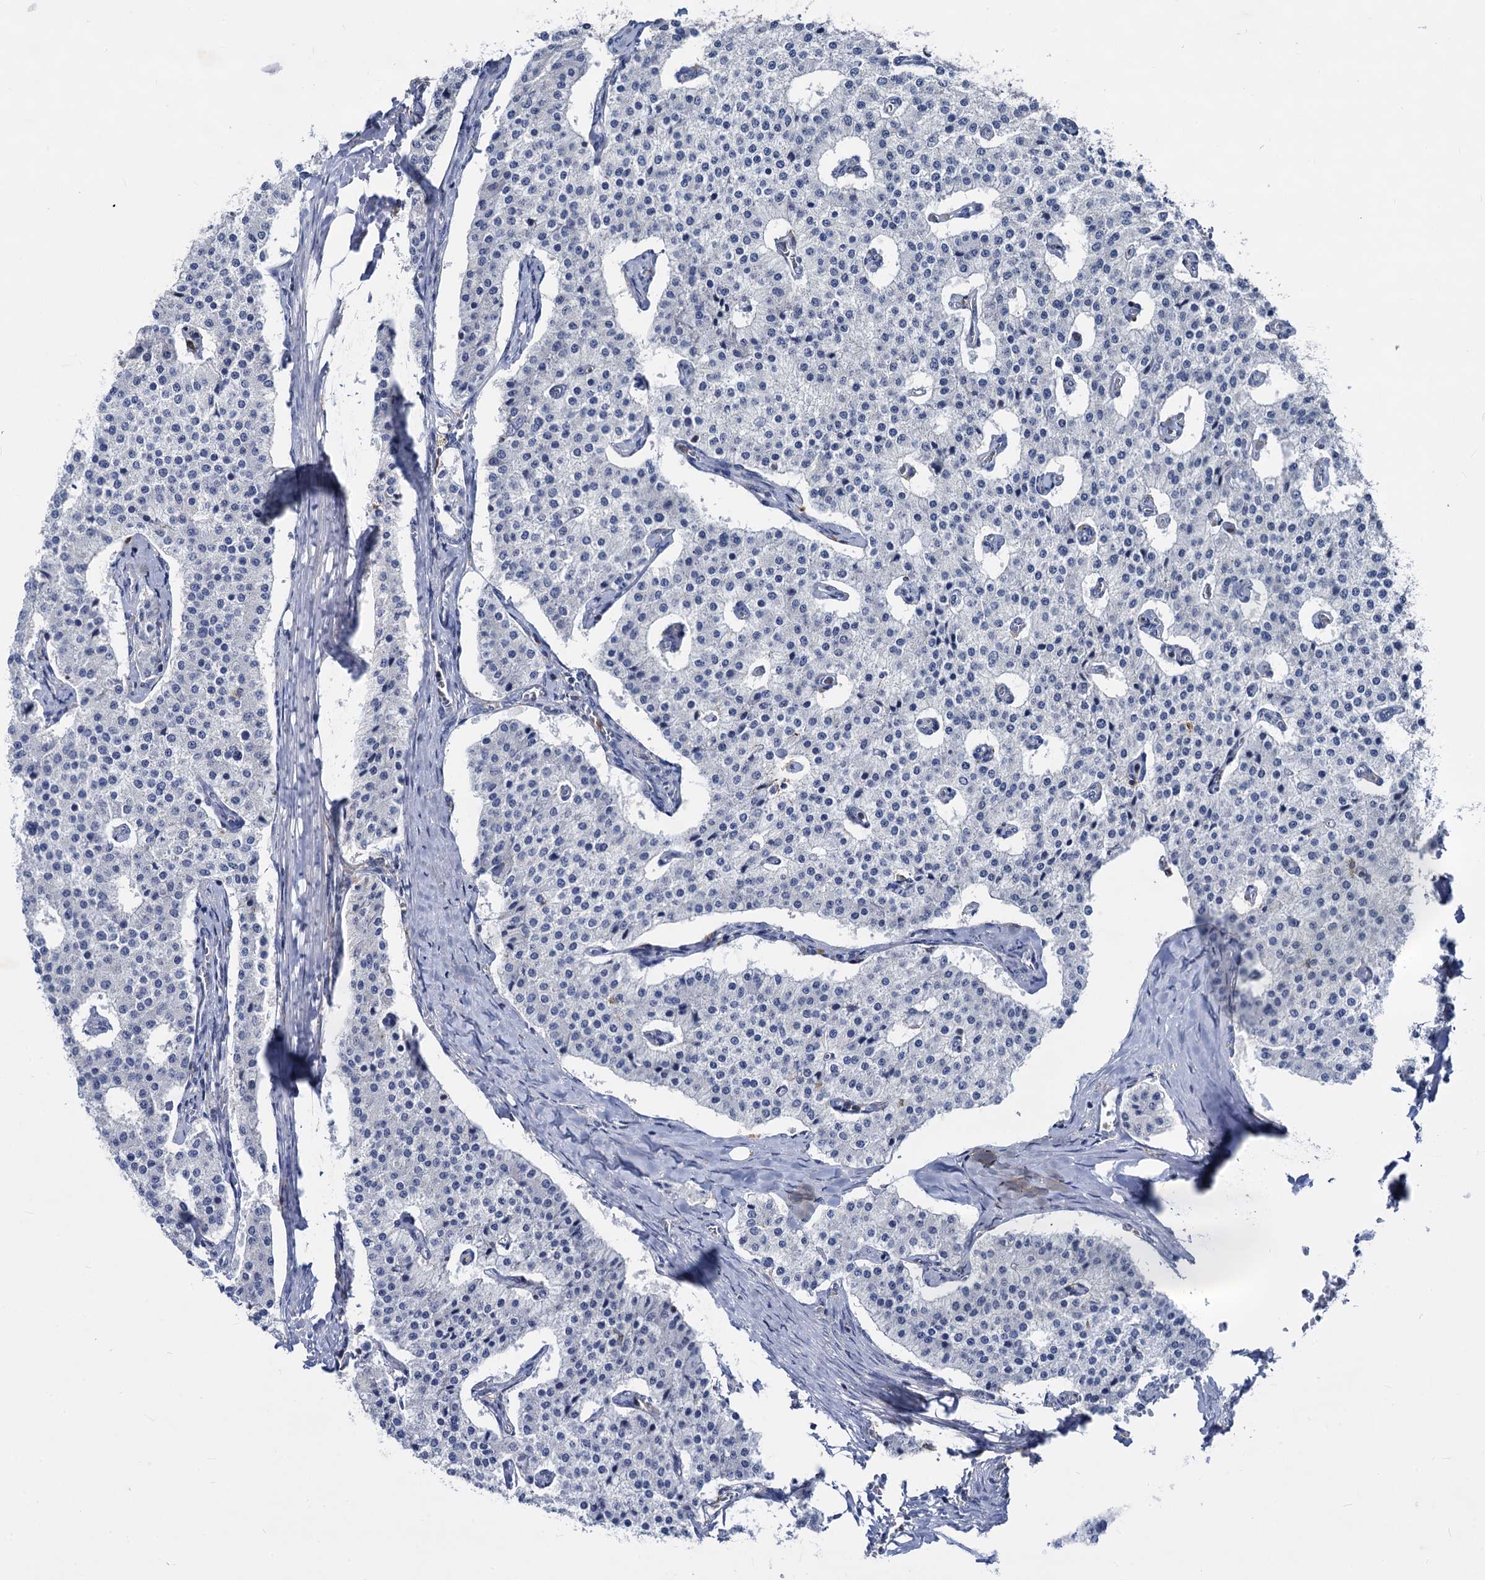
{"staining": {"intensity": "negative", "quantity": "none", "location": "none"}, "tissue": "carcinoid", "cell_type": "Tumor cells", "image_type": "cancer", "snomed": [{"axis": "morphology", "description": "Carcinoid, malignant, NOS"}, {"axis": "topography", "description": "Colon"}], "caption": "Carcinoid was stained to show a protein in brown. There is no significant staining in tumor cells. (Stains: DAB (3,3'-diaminobenzidine) immunohistochemistry (IHC) with hematoxylin counter stain, Microscopy: brightfield microscopy at high magnification).", "gene": "RHOG", "patient": {"sex": "female", "age": 52}}